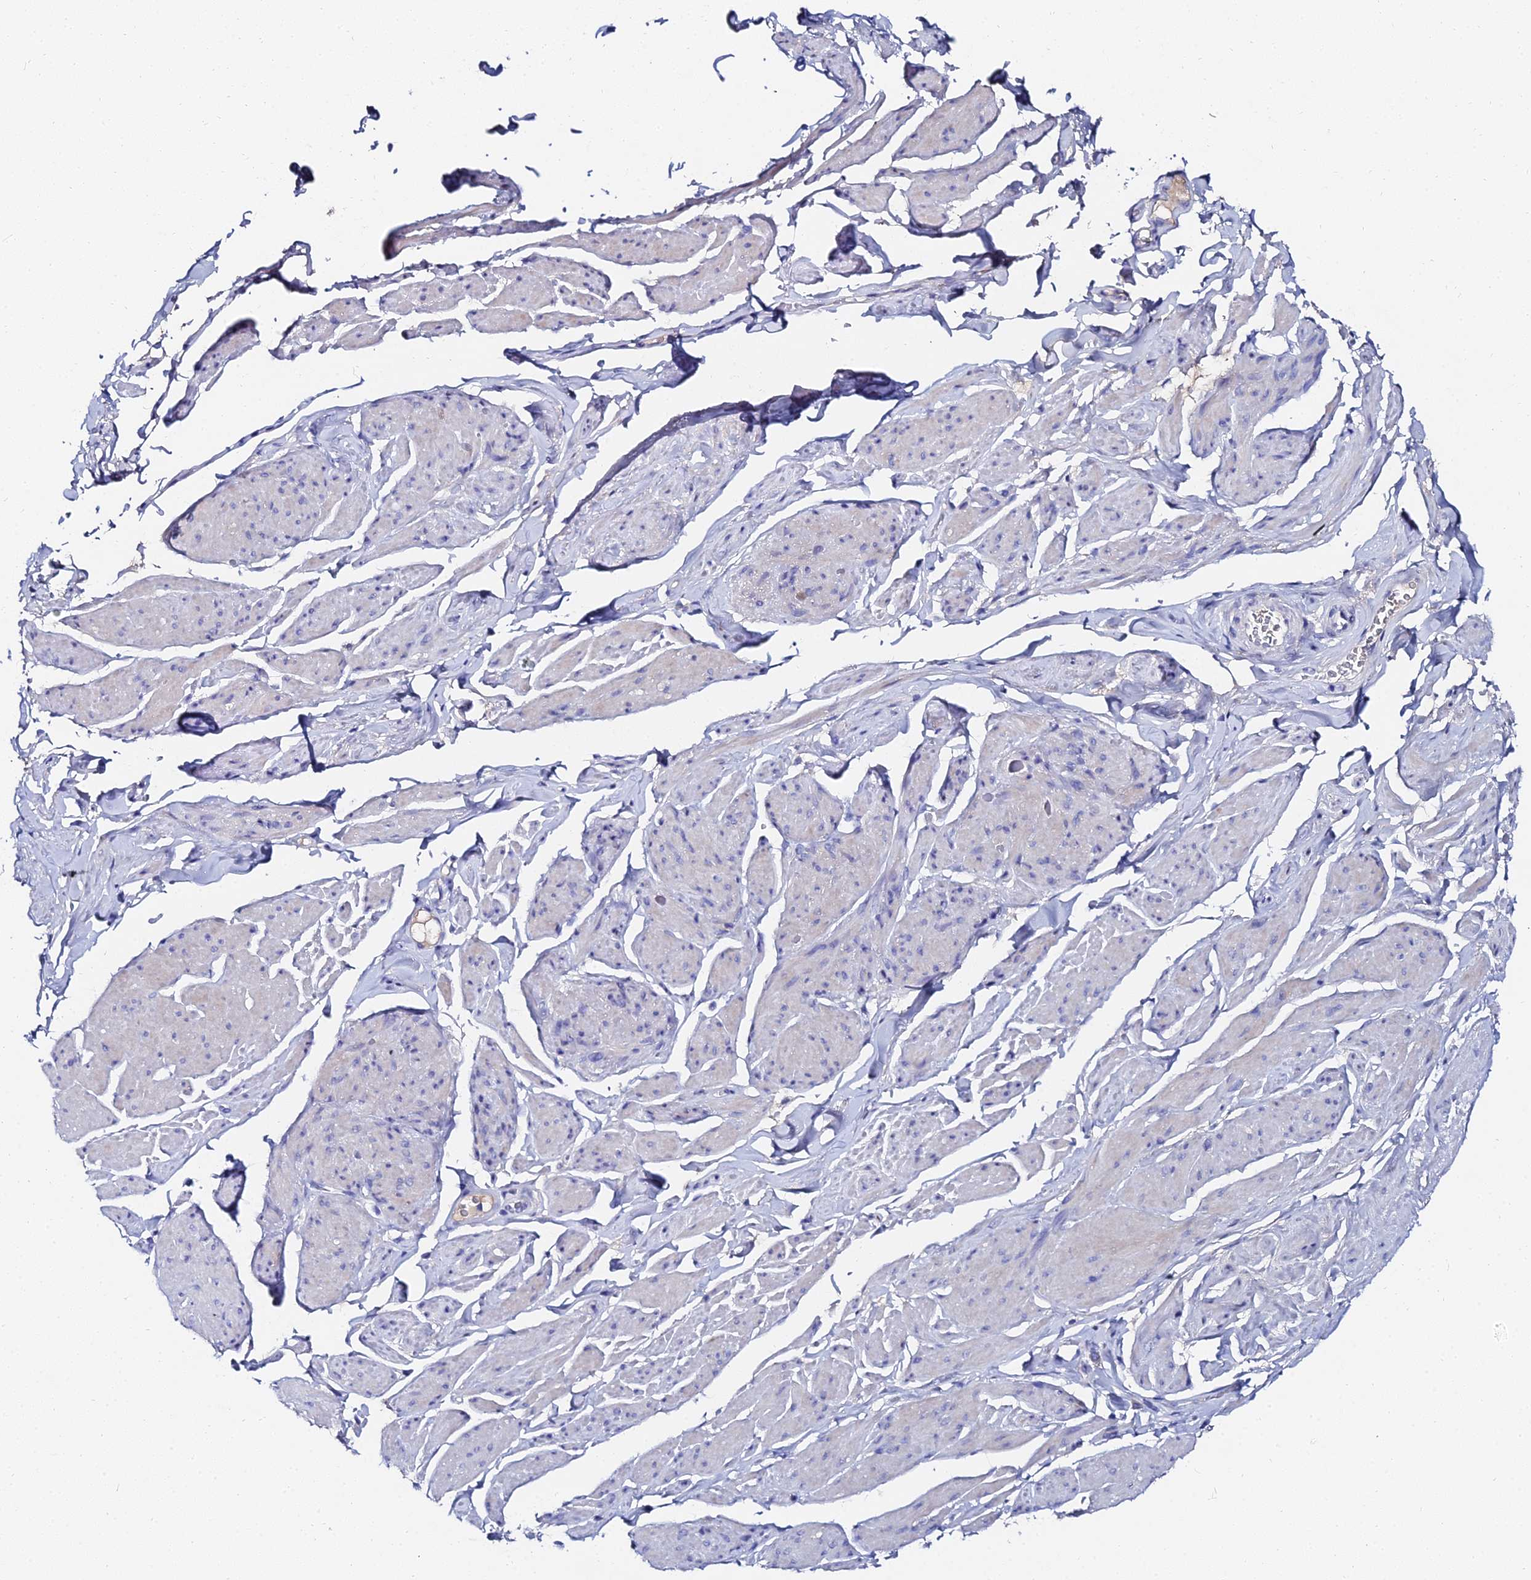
{"staining": {"intensity": "negative", "quantity": "none", "location": "none"}, "tissue": "smooth muscle", "cell_type": "Smooth muscle cells", "image_type": "normal", "snomed": [{"axis": "morphology", "description": "Normal tissue, NOS"}, {"axis": "topography", "description": "Smooth muscle"}, {"axis": "topography", "description": "Peripheral nerve tissue"}], "caption": "IHC photomicrograph of normal smooth muscle: smooth muscle stained with DAB (3,3'-diaminobenzidine) exhibits no significant protein staining in smooth muscle cells. Brightfield microscopy of immunohistochemistry stained with DAB (brown) and hematoxylin (blue), captured at high magnification.", "gene": "KRT17", "patient": {"sex": "male", "age": 69}}